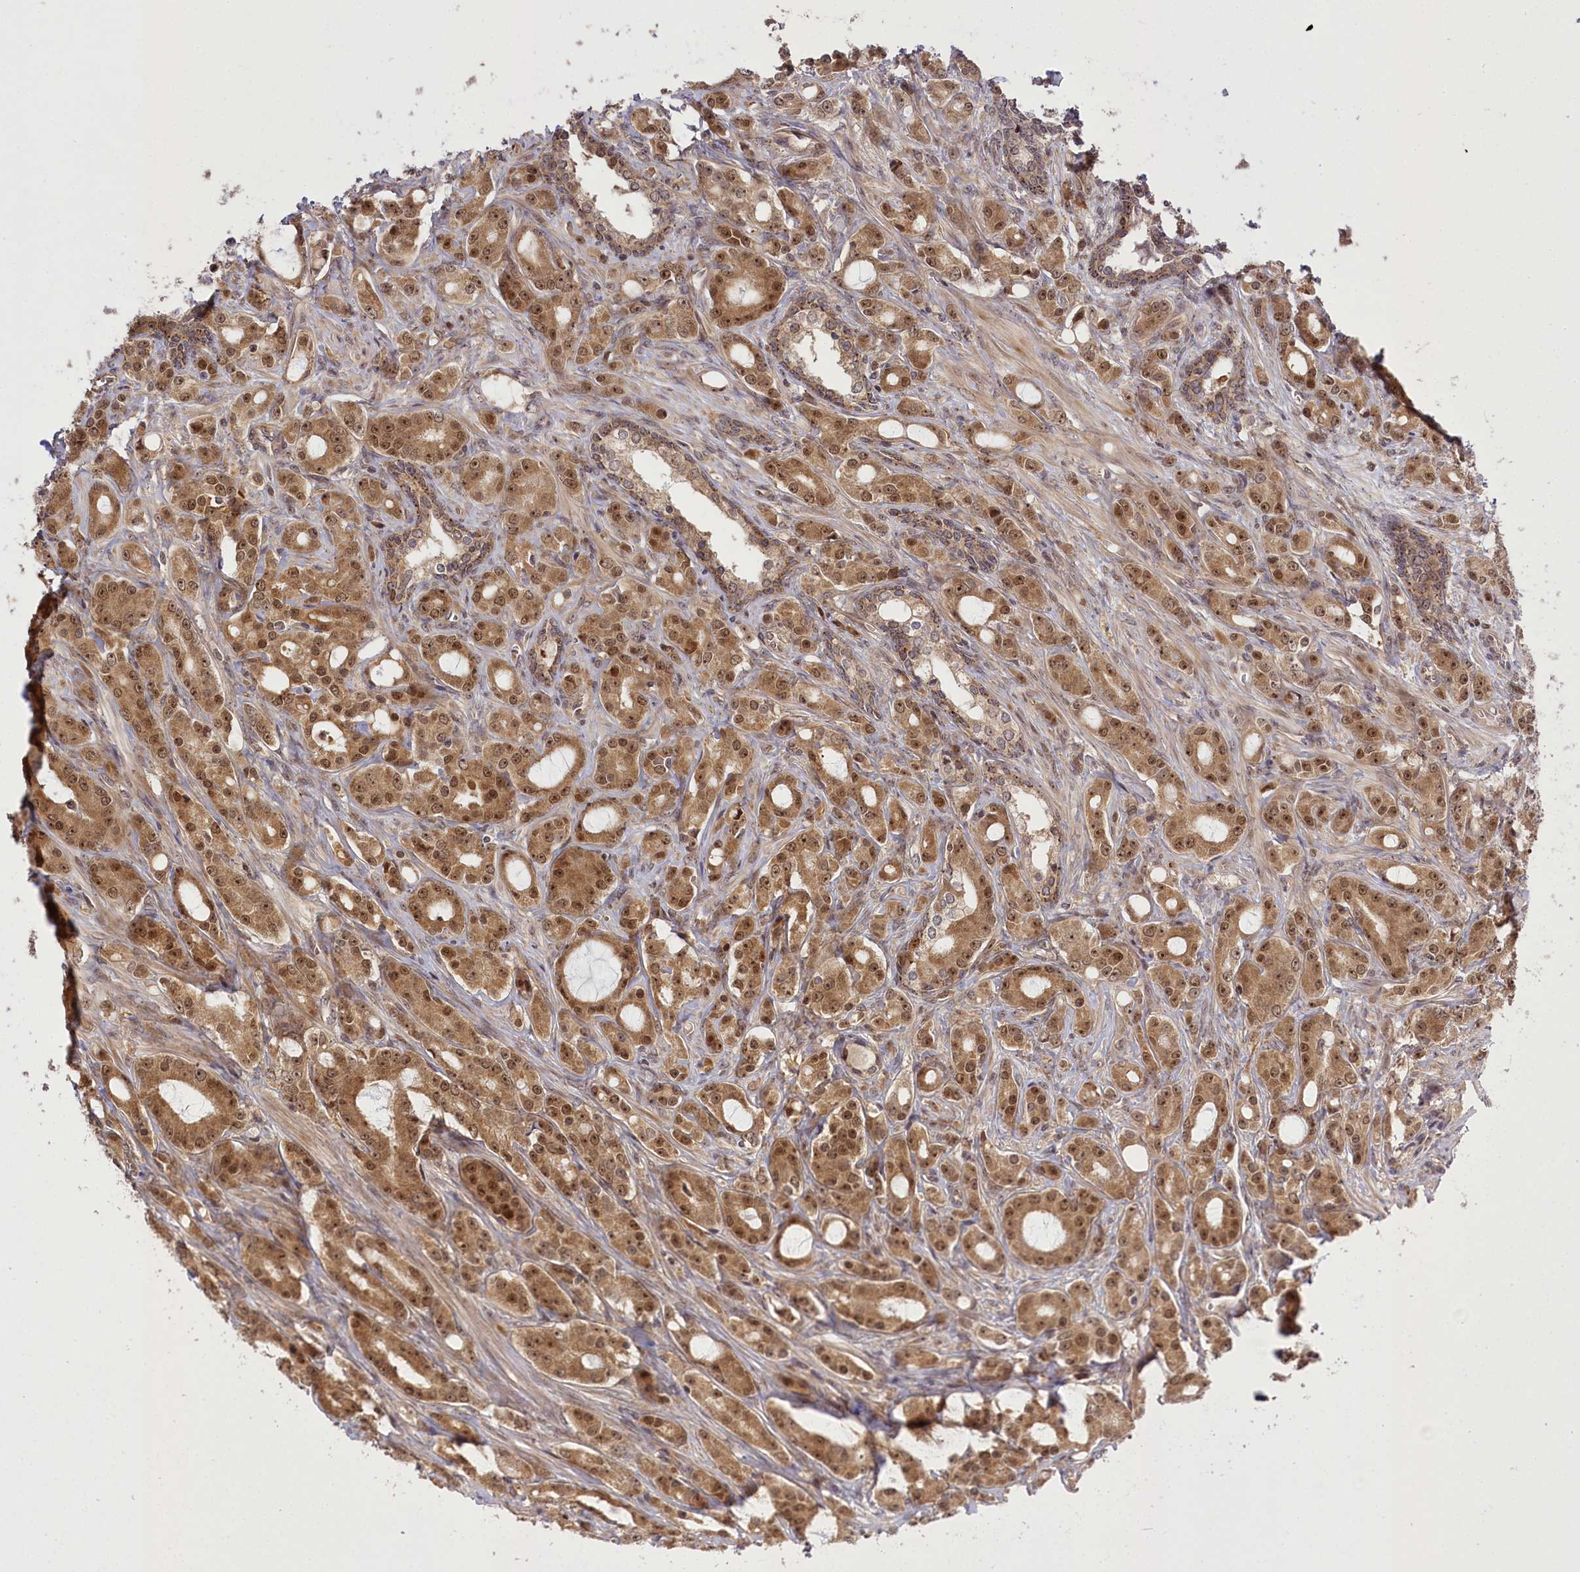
{"staining": {"intensity": "moderate", "quantity": ">75%", "location": "cytoplasmic/membranous,nuclear"}, "tissue": "prostate cancer", "cell_type": "Tumor cells", "image_type": "cancer", "snomed": [{"axis": "morphology", "description": "Adenocarcinoma, High grade"}, {"axis": "topography", "description": "Prostate"}], "caption": "DAB immunohistochemical staining of prostate cancer shows moderate cytoplasmic/membranous and nuclear protein positivity in about >75% of tumor cells.", "gene": "SERGEF", "patient": {"sex": "male", "age": 72}}